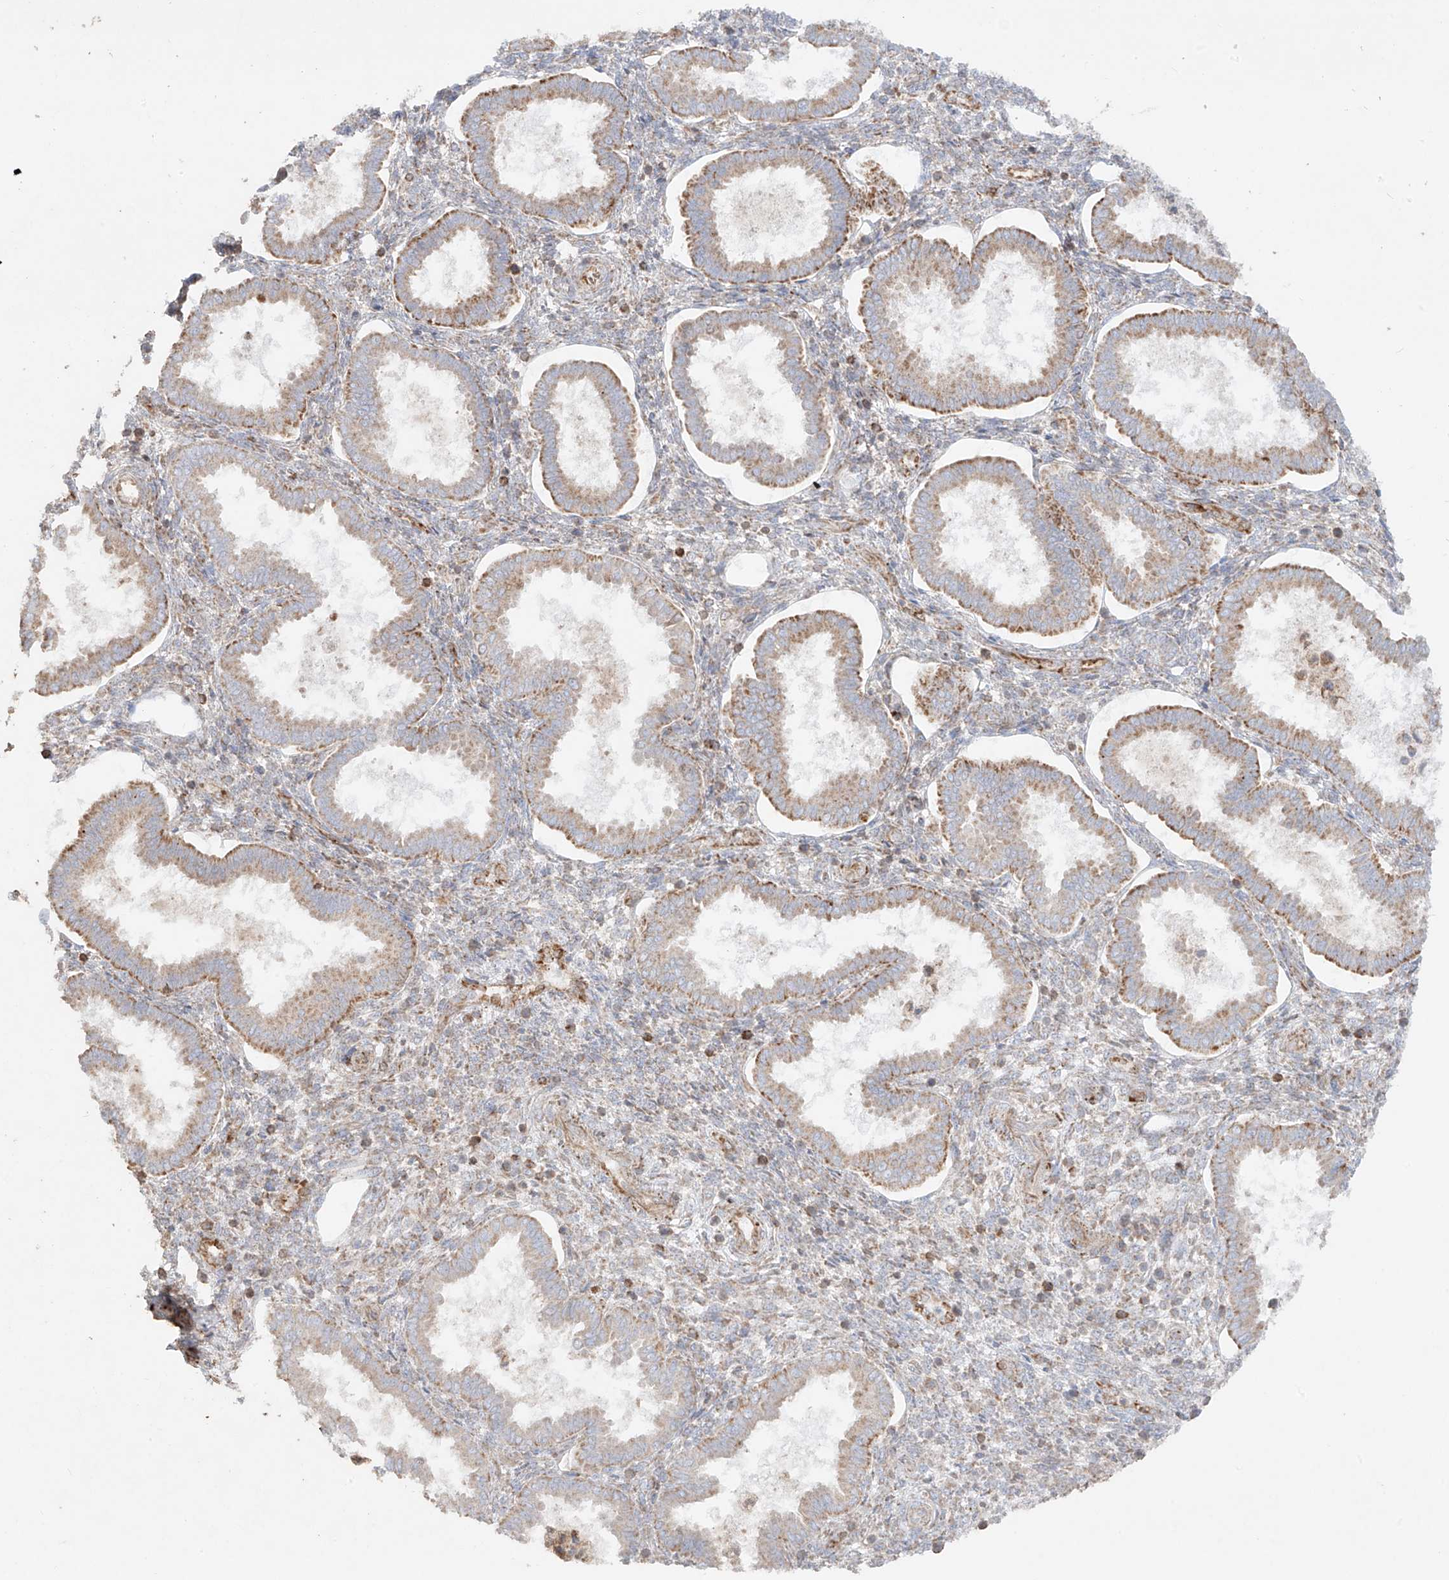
{"staining": {"intensity": "negative", "quantity": "none", "location": "none"}, "tissue": "endometrium", "cell_type": "Cells in endometrial stroma", "image_type": "normal", "snomed": [{"axis": "morphology", "description": "Normal tissue, NOS"}, {"axis": "topography", "description": "Endometrium"}], "caption": "High magnification brightfield microscopy of benign endometrium stained with DAB (brown) and counterstained with hematoxylin (blue): cells in endometrial stroma show no significant expression. (DAB (3,3'-diaminobenzidine) immunohistochemistry (IHC) visualized using brightfield microscopy, high magnification).", "gene": "COLGALT2", "patient": {"sex": "female", "age": 24}}